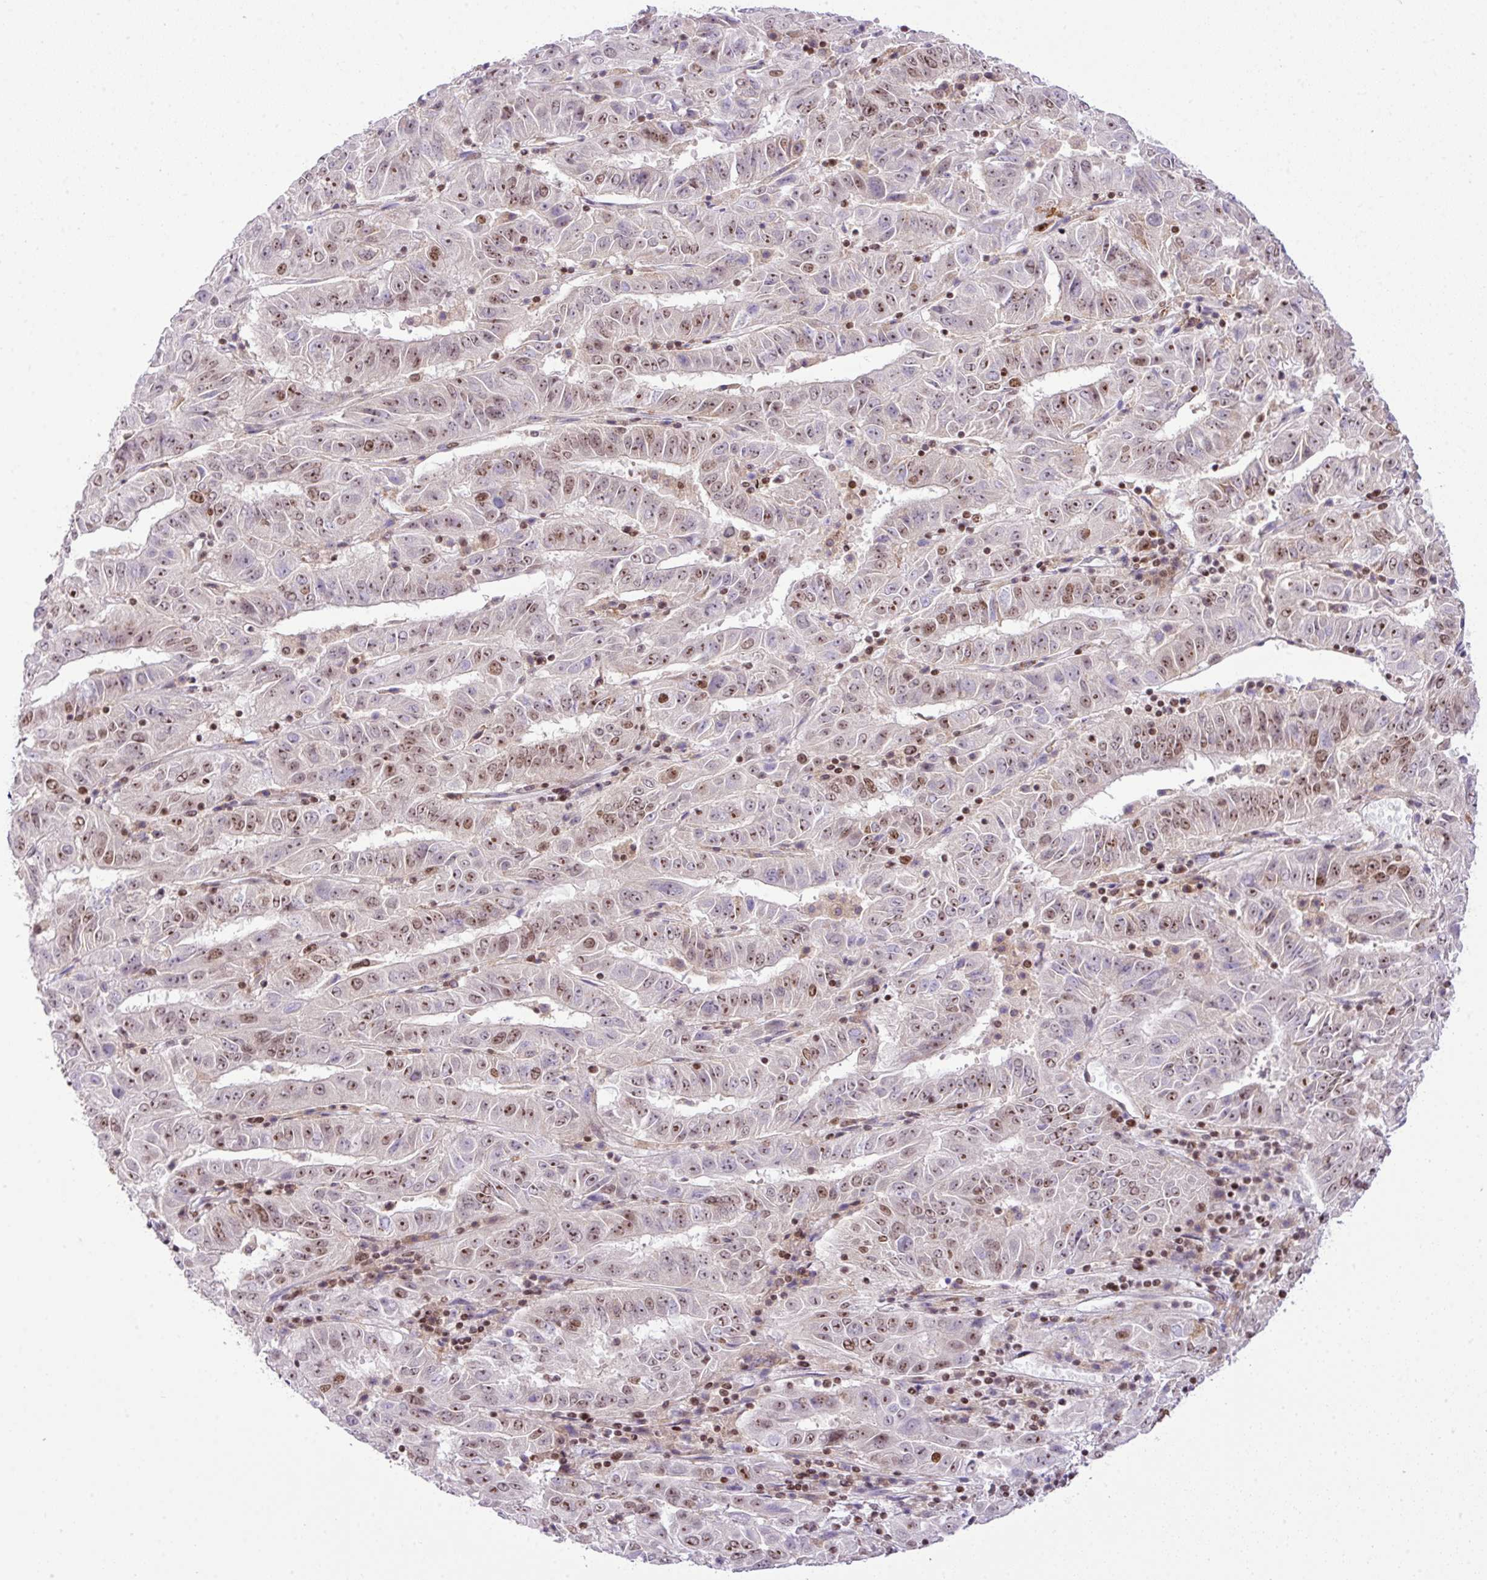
{"staining": {"intensity": "moderate", "quantity": "25%-75%", "location": "nuclear"}, "tissue": "pancreatic cancer", "cell_type": "Tumor cells", "image_type": "cancer", "snomed": [{"axis": "morphology", "description": "Adenocarcinoma, NOS"}, {"axis": "topography", "description": "Pancreas"}], "caption": "Immunohistochemistry (IHC) micrograph of pancreatic cancer (adenocarcinoma) stained for a protein (brown), which demonstrates medium levels of moderate nuclear staining in approximately 25%-75% of tumor cells.", "gene": "CCDC137", "patient": {"sex": "male", "age": 63}}